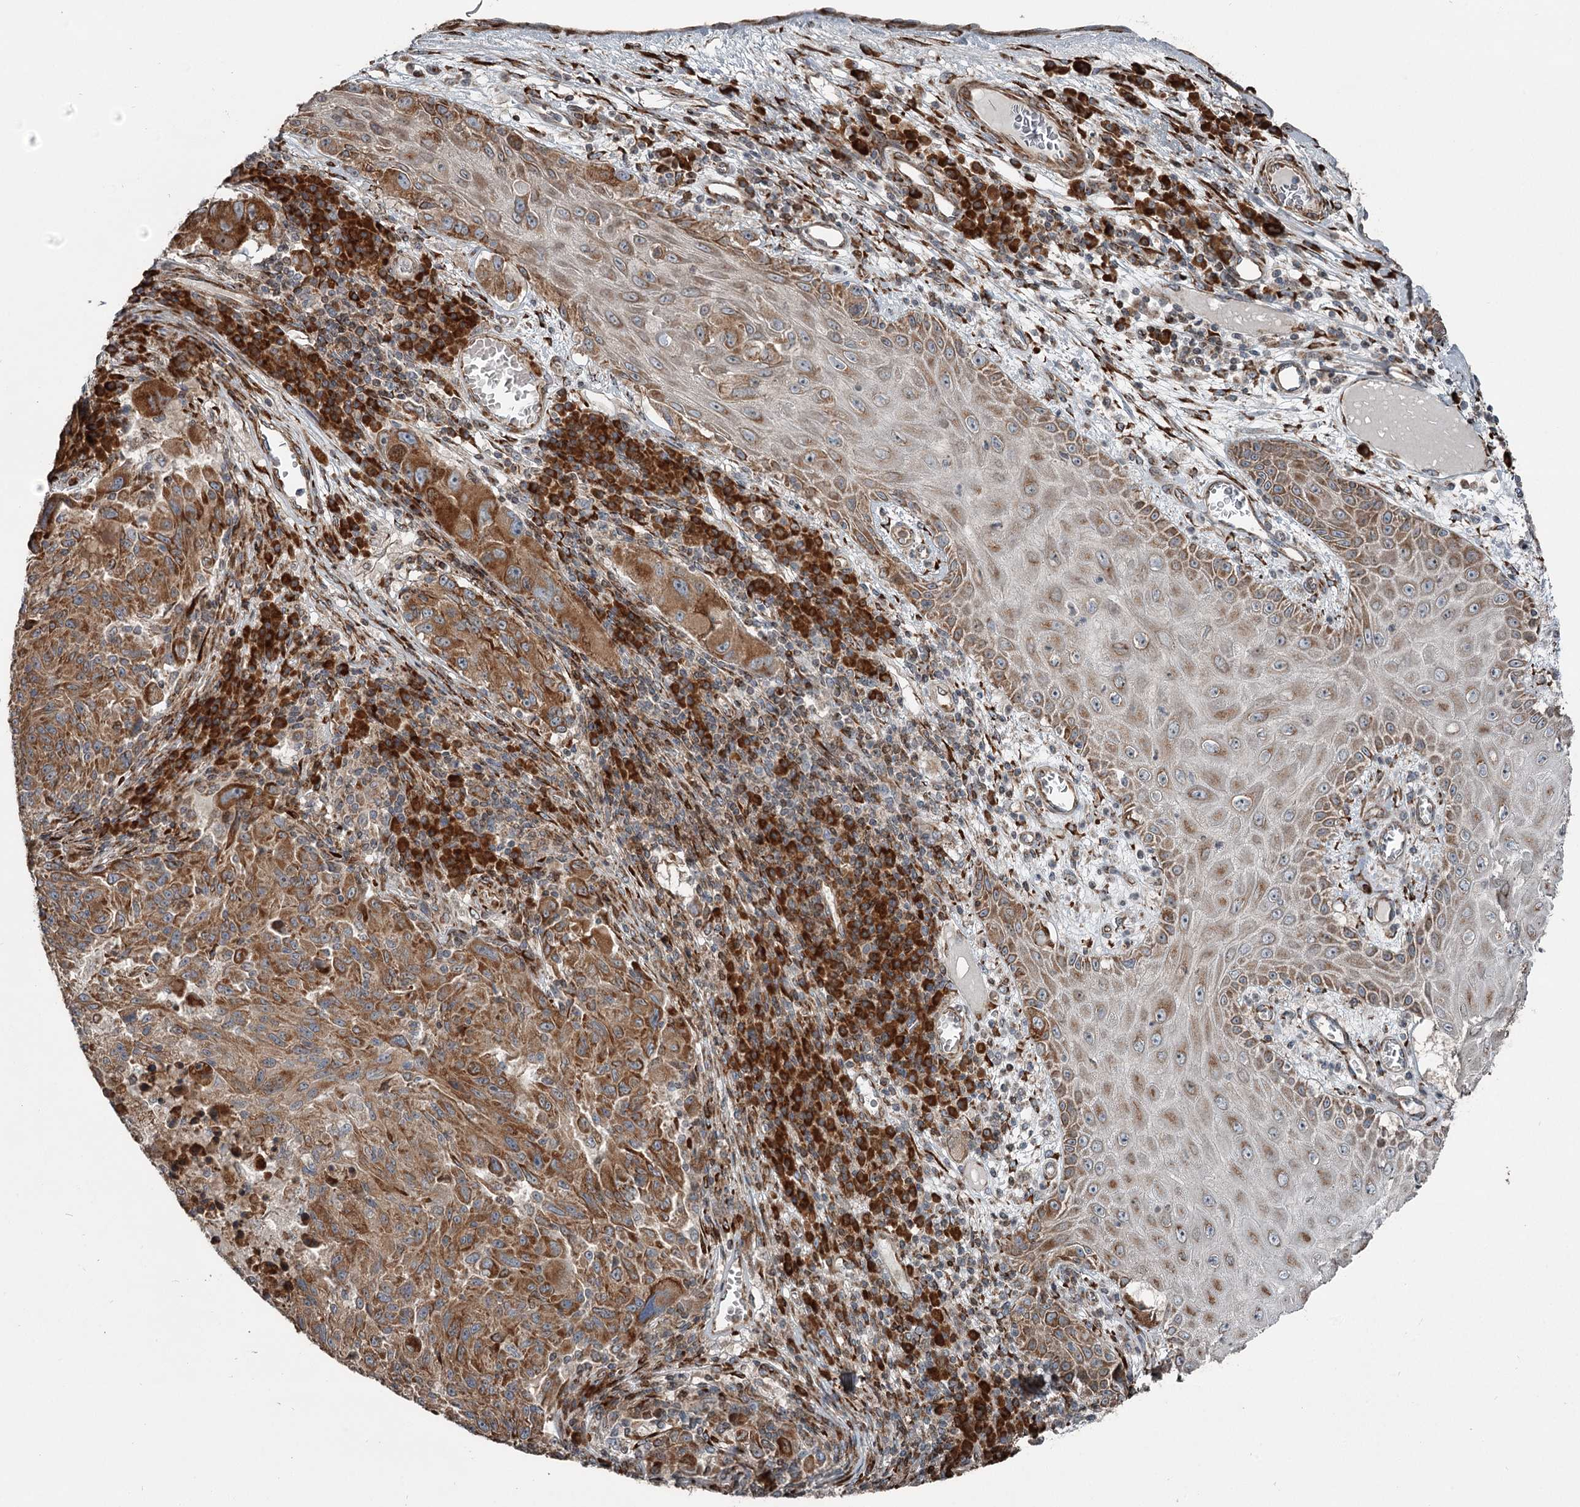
{"staining": {"intensity": "moderate", "quantity": ">75%", "location": "cytoplasmic/membranous"}, "tissue": "melanoma", "cell_type": "Tumor cells", "image_type": "cancer", "snomed": [{"axis": "morphology", "description": "Malignant melanoma, NOS"}, {"axis": "topography", "description": "Skin"}], "caption": "DAB immunohistochemical staining of malignant melanoma shows moderate cytoplasmic/membranous protein expression in about >75% of tumor cells.", "gene": "RASSF8", "patient": {"sex": "male", "age": 53}}